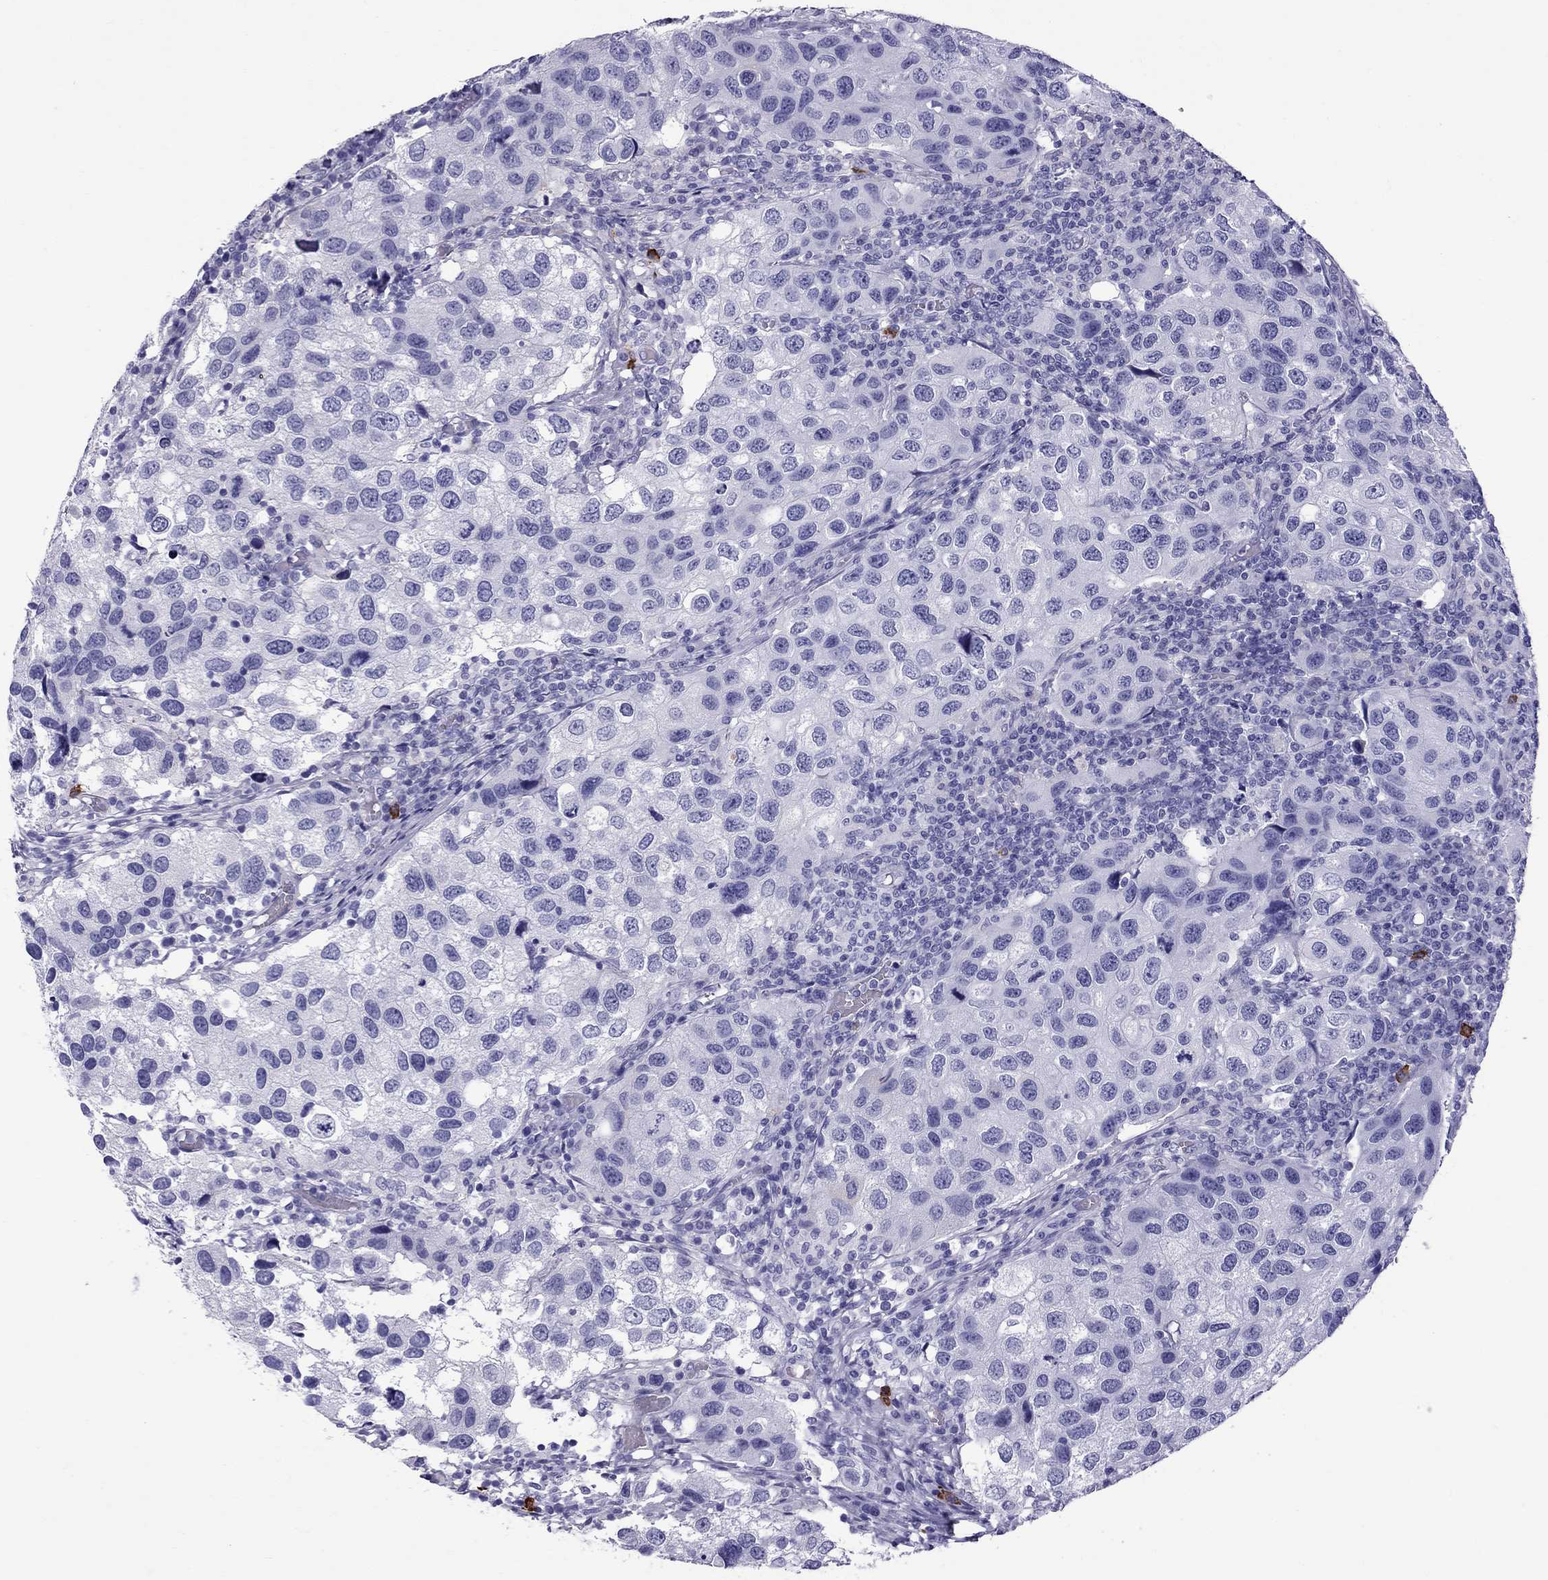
{"staining": {"intensity": "negative", "quantity": "none", "location": "none"}, "tissue": "urothelial cancer", "cell_type": "Tumor cells", "image_type": "cancer", "snomed": [{"axis": "morphology", "description": "Urothelial carcinoma, High grade"}, {"axis": "topography", "description": "Urinary bladder"}], "caption": "An image of human urothelial cancer is negative for staining in tumor cells.", "gene": "SCART1", "patient": {"sex": "male", "age": 79}}